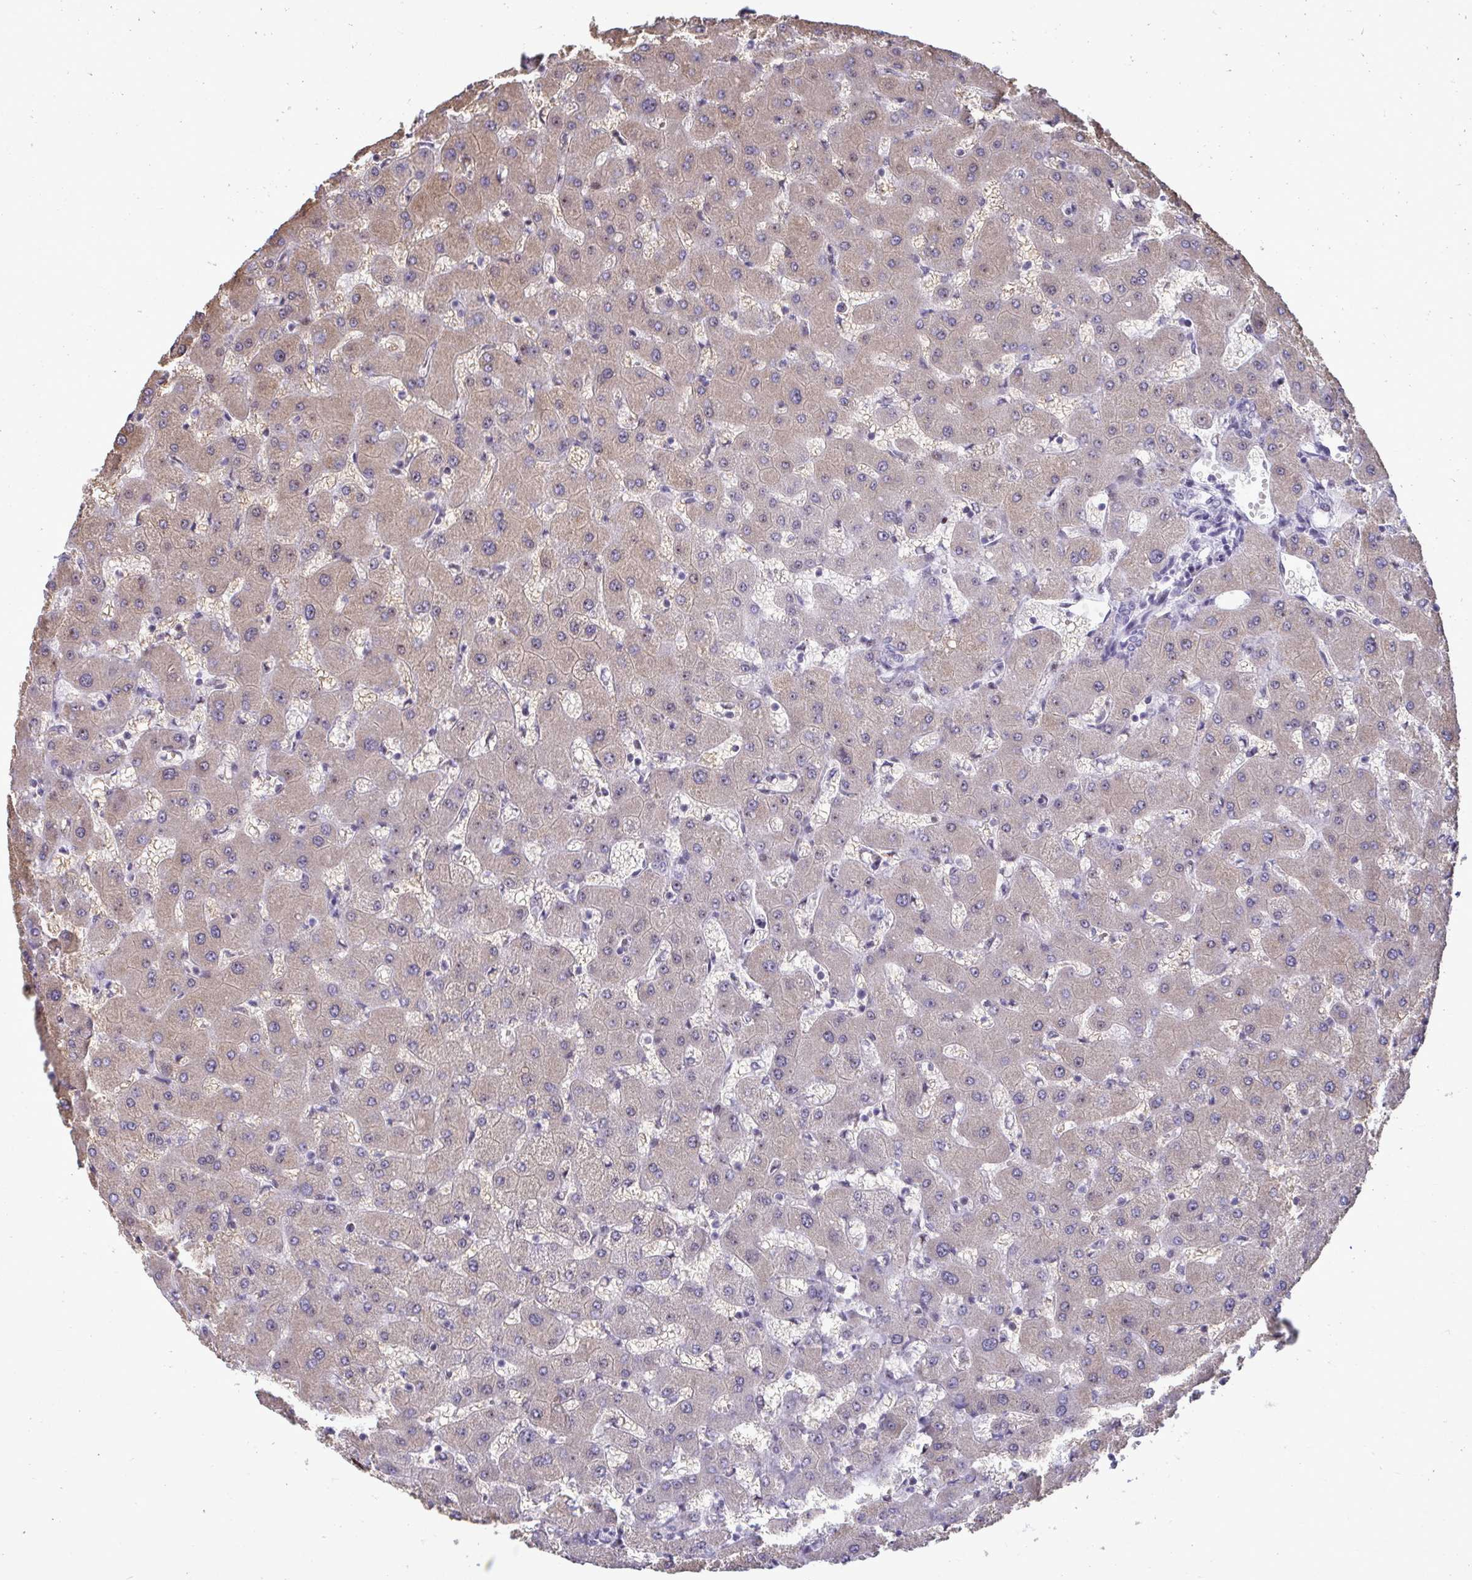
{"staining": {"intensity": "negative", "quantity": "none", "location": "none"}, "tissue": "liver", "cell_type": "Cholangiocytes", "image_type": "normal", "snomed": [{"axis": "morphology", "description": "Normal tissue, NOS"}, {"axis": "topography", "description": "Liver"}], "caption": "Immunohistochemistry photomicrograph of benign liver: human liver stained with DAB (3,3'-diaminobenzidine) displays no significant protein staining in cholangiocytes.", "gene": "PELP1", "patient": {"sex": "female", "age": 63}}